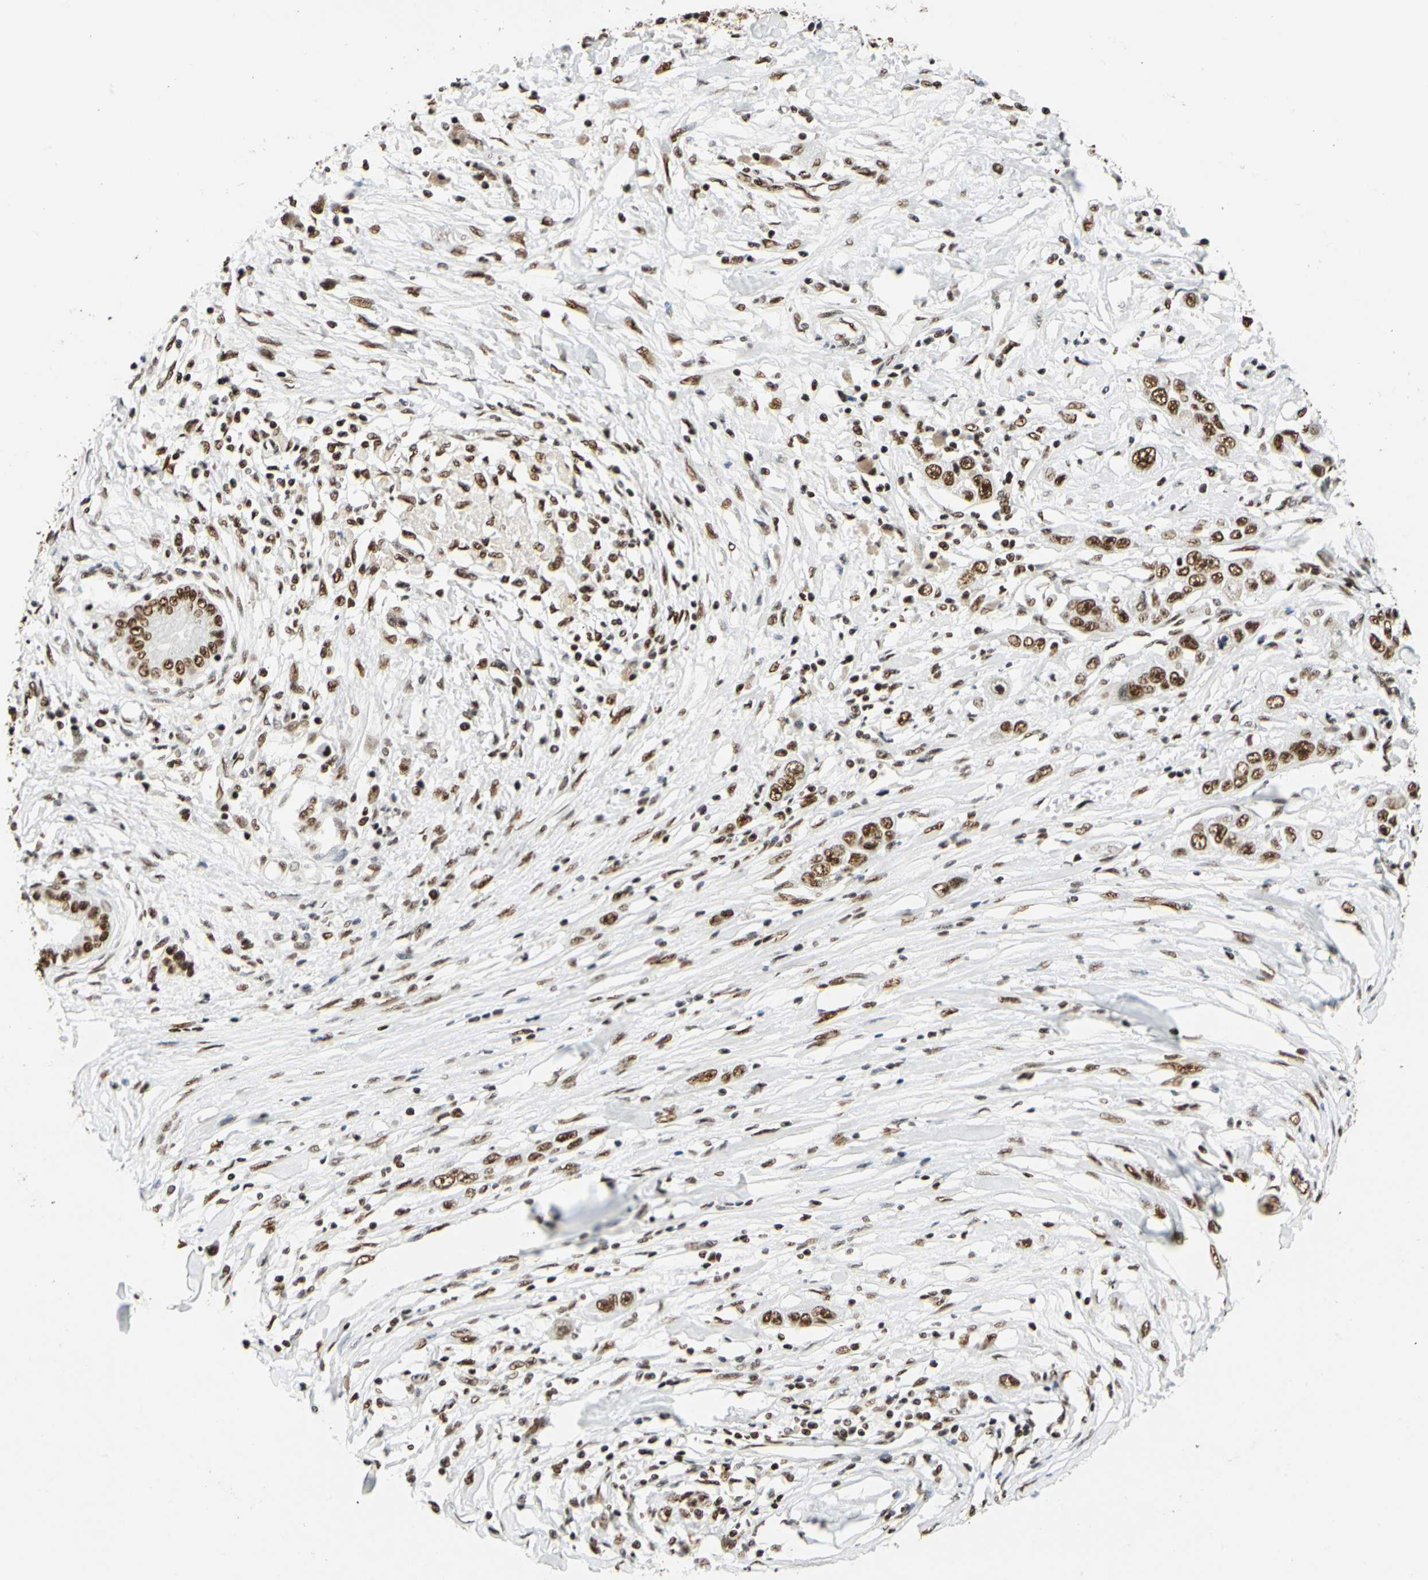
{"staining": {"intensity": "strong", "quantity": ">75%", "location": "nuclear"}, "tissue": "pancreatic cancer", "cell_type": "Tumor cells", "image_type": "cancer", "snomed": [{"axis": "morphology", "description": "Adenocarcinoma, NOS"}, {"axis": "topography", "description": "Pancreas"}], "caption": "Human pancreatic cancer (adenocarcinoma) stained with a brown dye shows strong nuclear positive expression in about >75% of tumor cells.", "gene": "CDK12", "patient": {"sex": "female", "age": 70}}